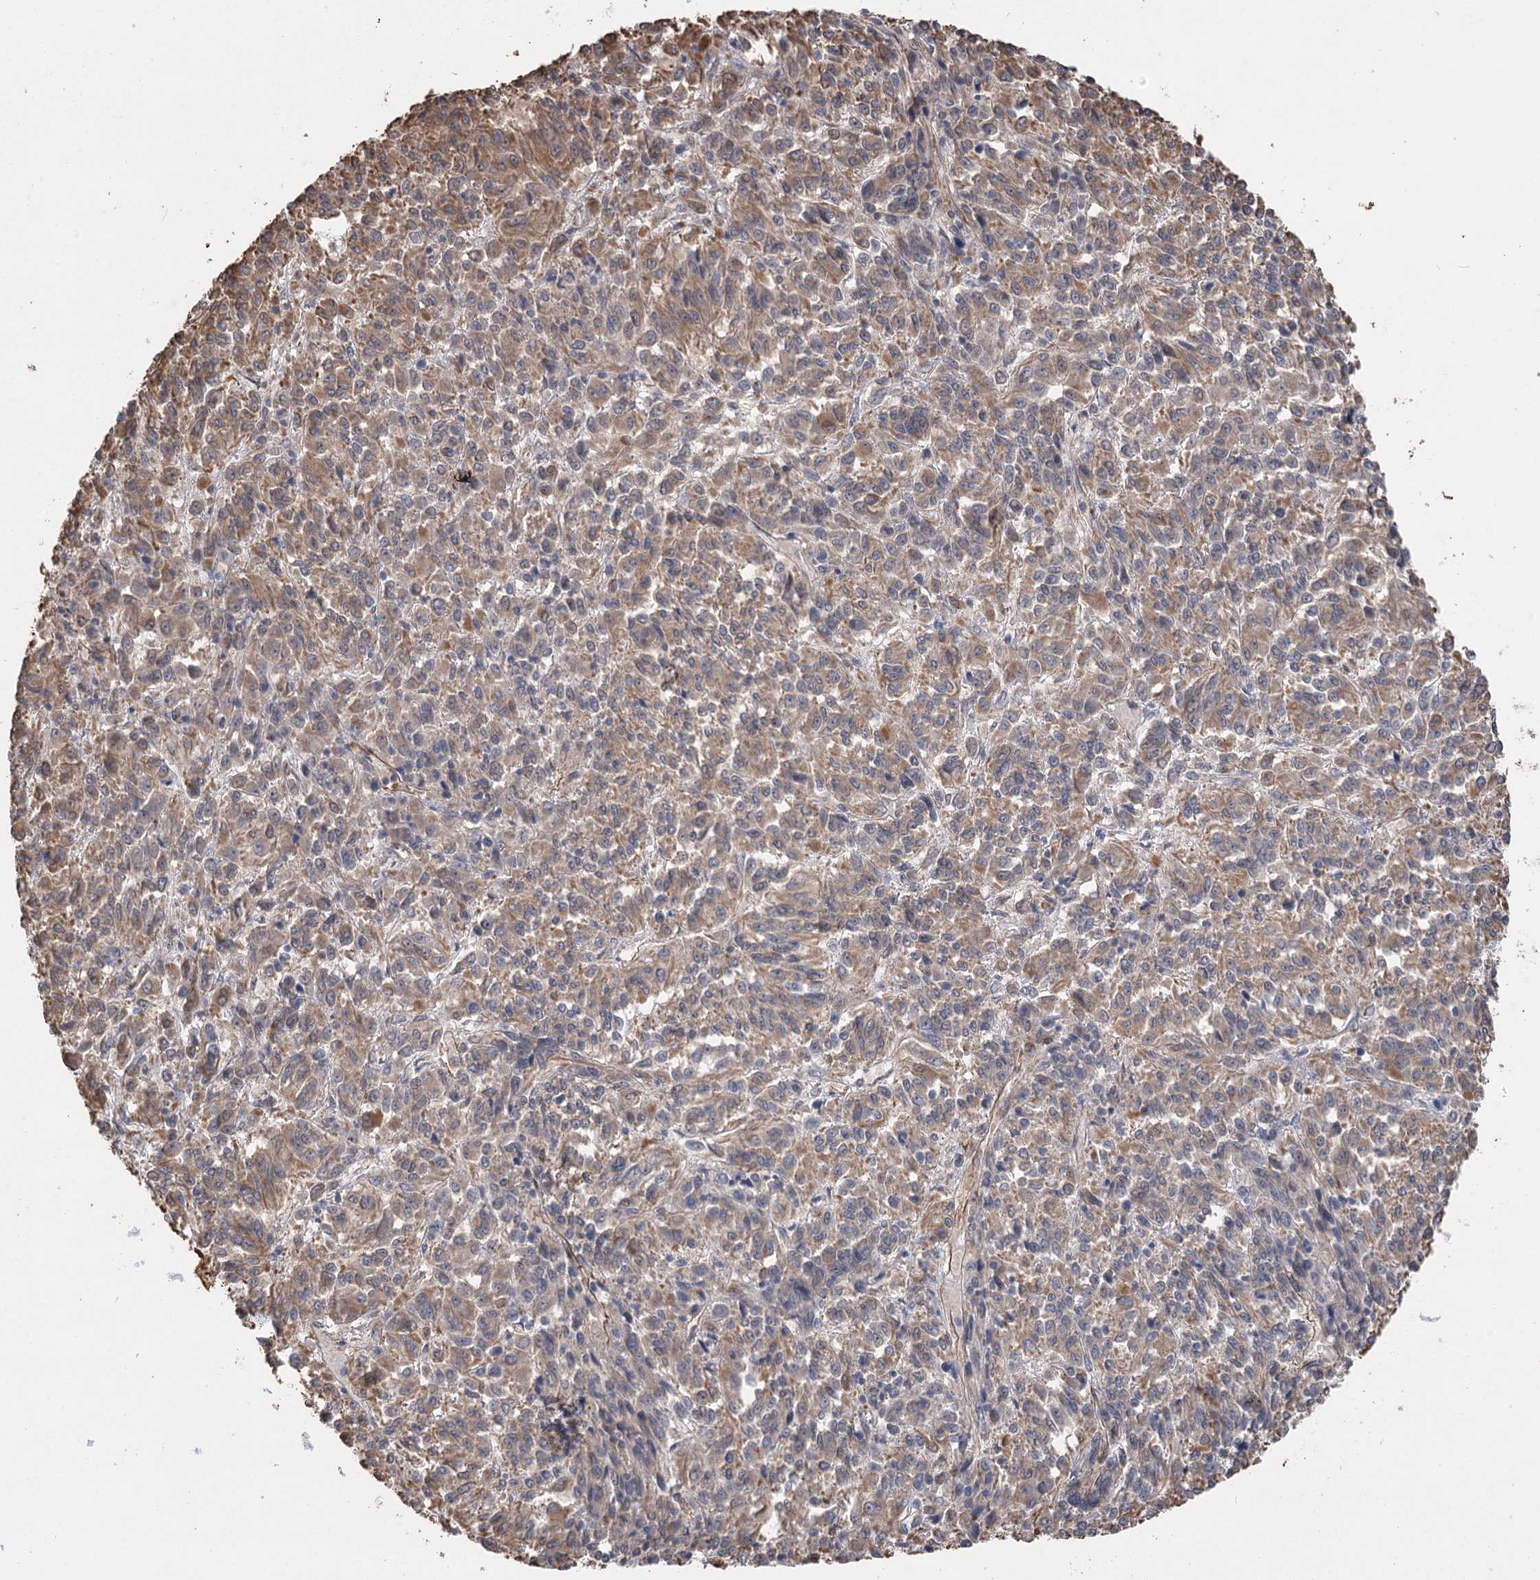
{"staining": {"intensity": "moderate", "quantity": "<25%", "location": "cytoplasmic/membranous"}, "tissue": "melanoma", "cell_type": "Tumor cells", "image_type": "cancer", "snomed": [{"axis": "morphology", "description": "Malignant melanoma, Metastatic site"}, {"axis": "topography", "description": "Lung"}], "caption": "Malignant melanoma (metastatic site) tissue shows moderate cytoplasmic/membranous staining in about <25% of tumor cells", "gene": "RWDD4", "patient": {"sex": "male", "age": 64}}